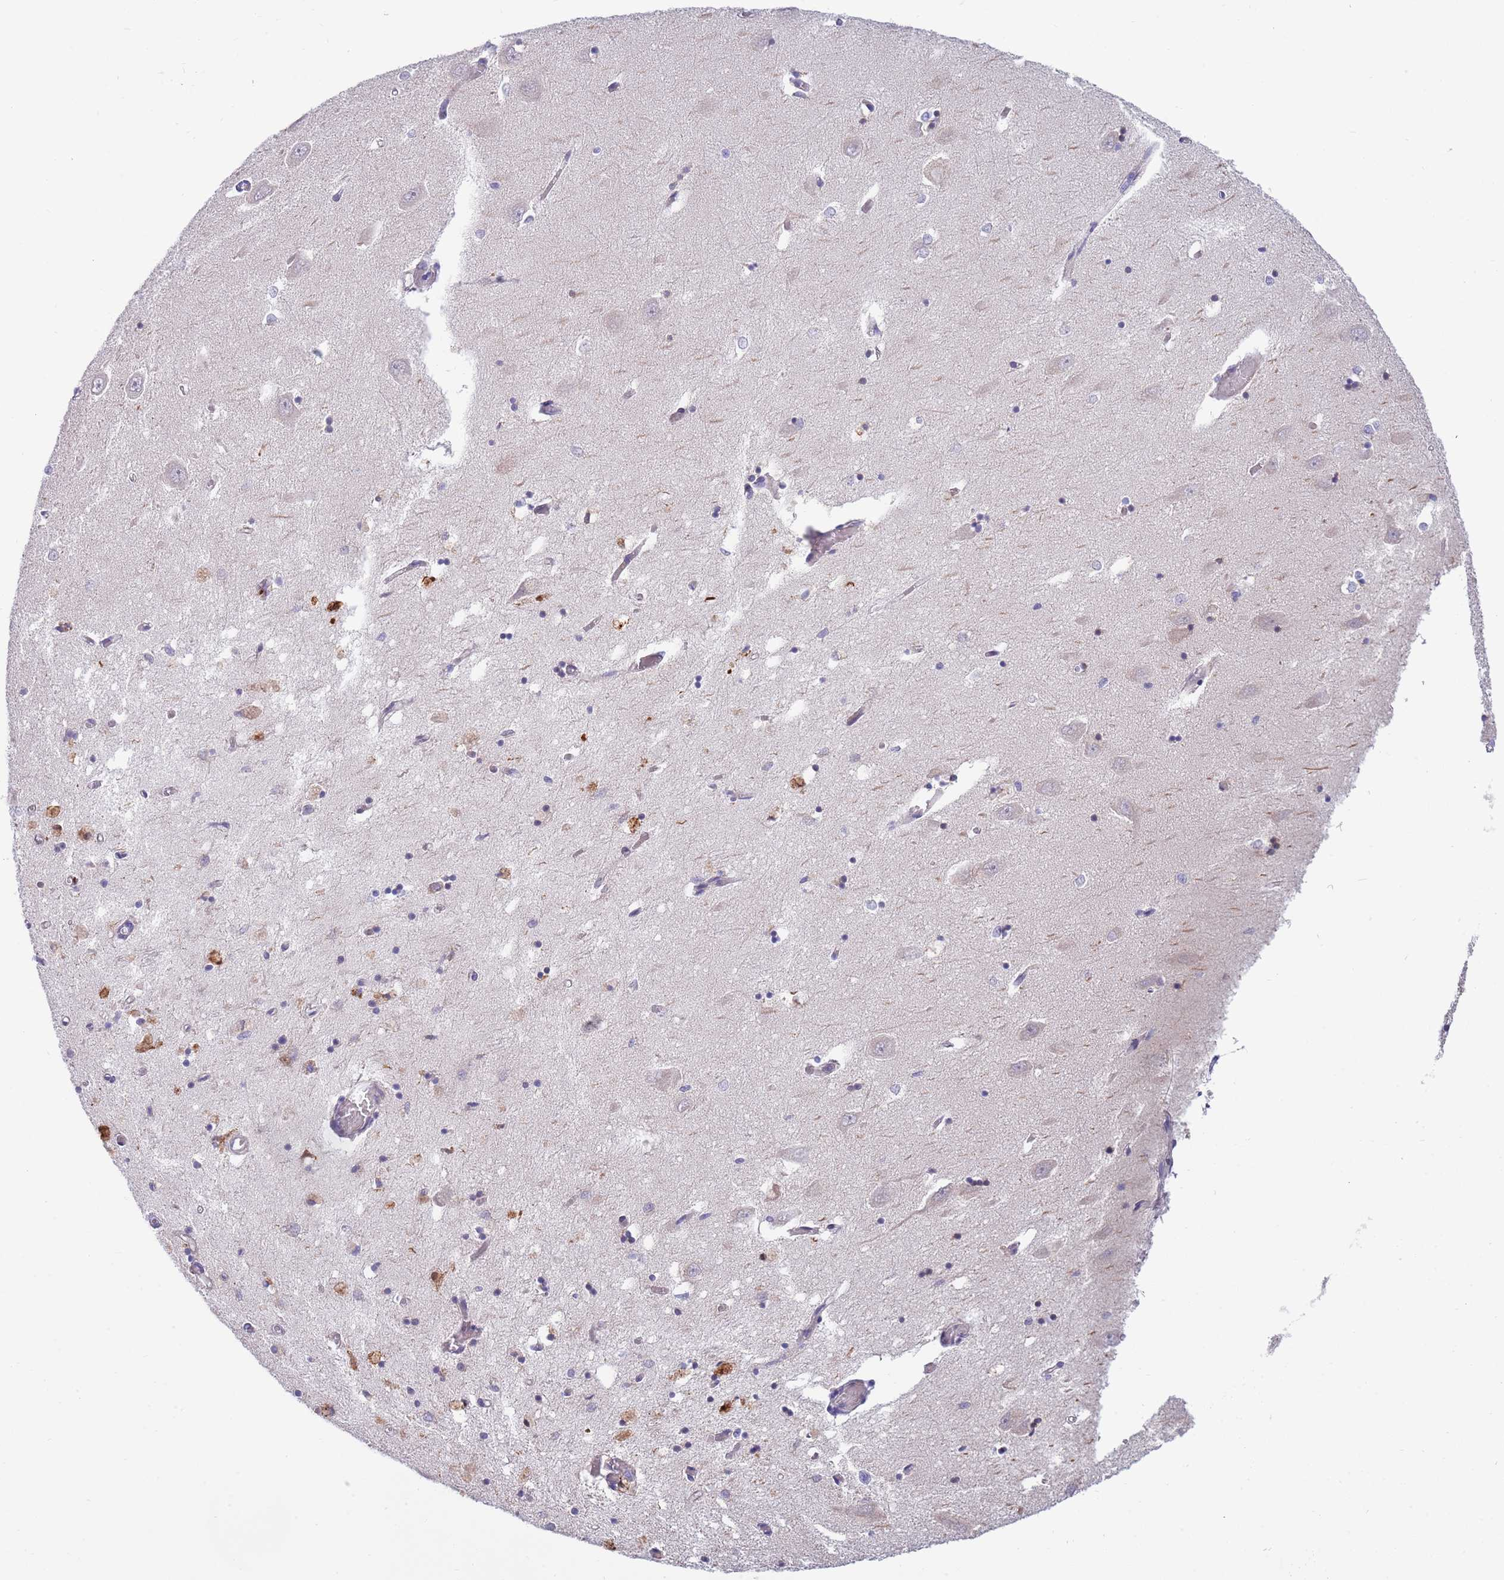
{"staining": {"intensity": "weak", "quantity": "25%-75%", "location": "cytoplasmic/membranous"}, "tissue": "hippocampus", "cell_type": "Glial cells", "image_type": "normal", "snomed": [{"axis": "morphology", "description": "Normal tissue, NOS"}, {"axis": "topography", "description": "Hippocampus"}], "caption": "Immunohistochemical staining of normal human hippocampus demonstrates low levels of weak cytoplasmic/membranous staining in approximately 25%-75% of glial cells.", "gene": "NLRP6", "patient": {"sex": "male", "age": 70}}